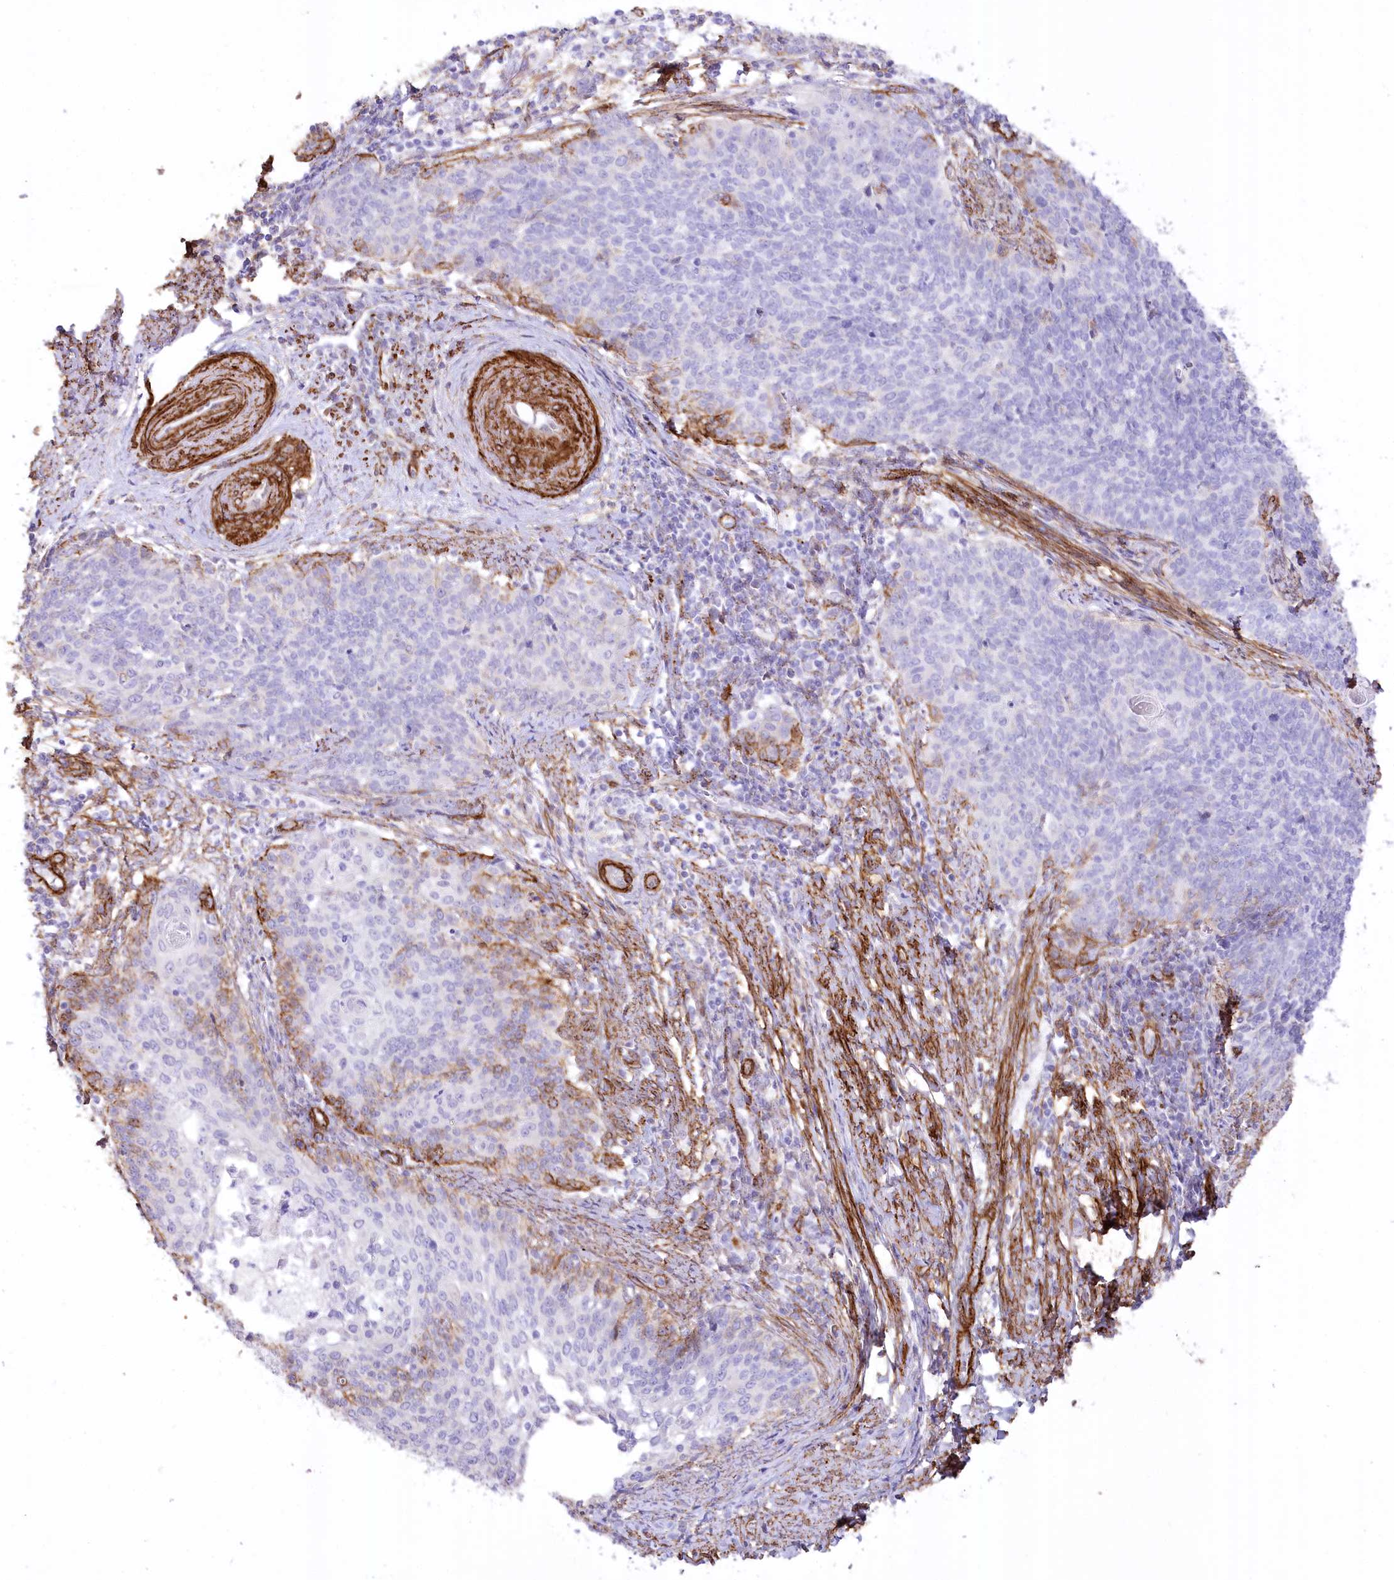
{"staining": {"intensity": "negative", "quantity": "none", "location": "none"}, "tissue": "cervical cancer", "cell_type": "Tumor cells", "image_type": "cancer", "snomed": [{"axis": "morphology", "description": "Squamous cell carcinoma, NOS"}, {"axis": "topography", "description": "Cervix"}], "caption": "Photomicrograph shows no protein expression in tumor cells of cervical cancer (squamous cell carcinoma) tissue.", "gene": "SYNPO2", "patient": {"sex": "female", "age": 39}}